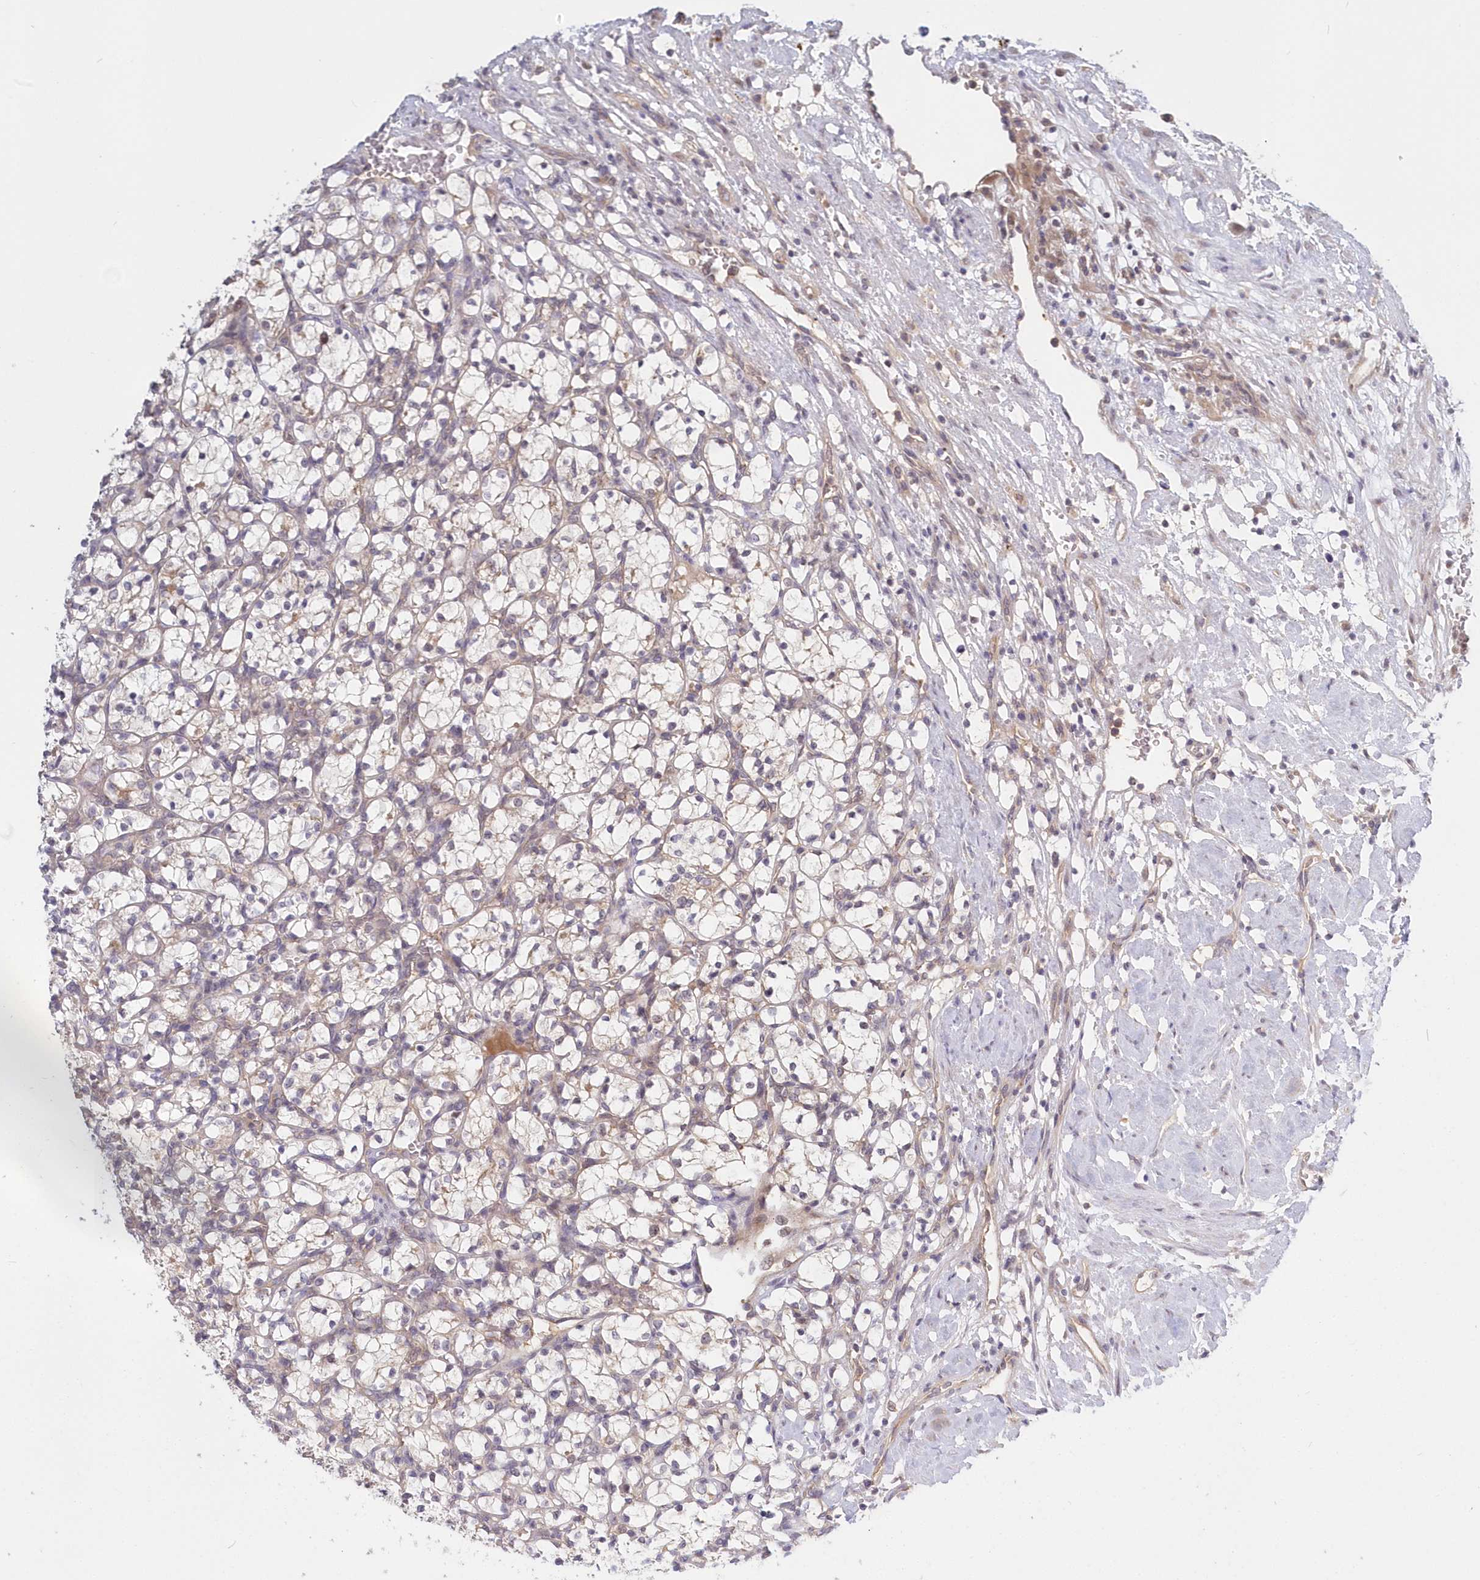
{"staining": {"intensity": "negative", "quantity": "none", "location": "none"}, "tissue": "renal cancer", "cell_type": "Tumor cells", "image_type": "cancer", "snomed": [{"axis": "morphology", "description": "Adenocarcinoma, NOS"}, {"axis": "topography", "description": "Kidney"}], "caption": "IHC image of human adenocarcinoma (renal) stained for a protein (brown), which demonstrates no positivity in tumor cells. (DAB IHC, high magnification).", "gene": "KATNA1", "patient": {"sex": "female", "age": 69}}